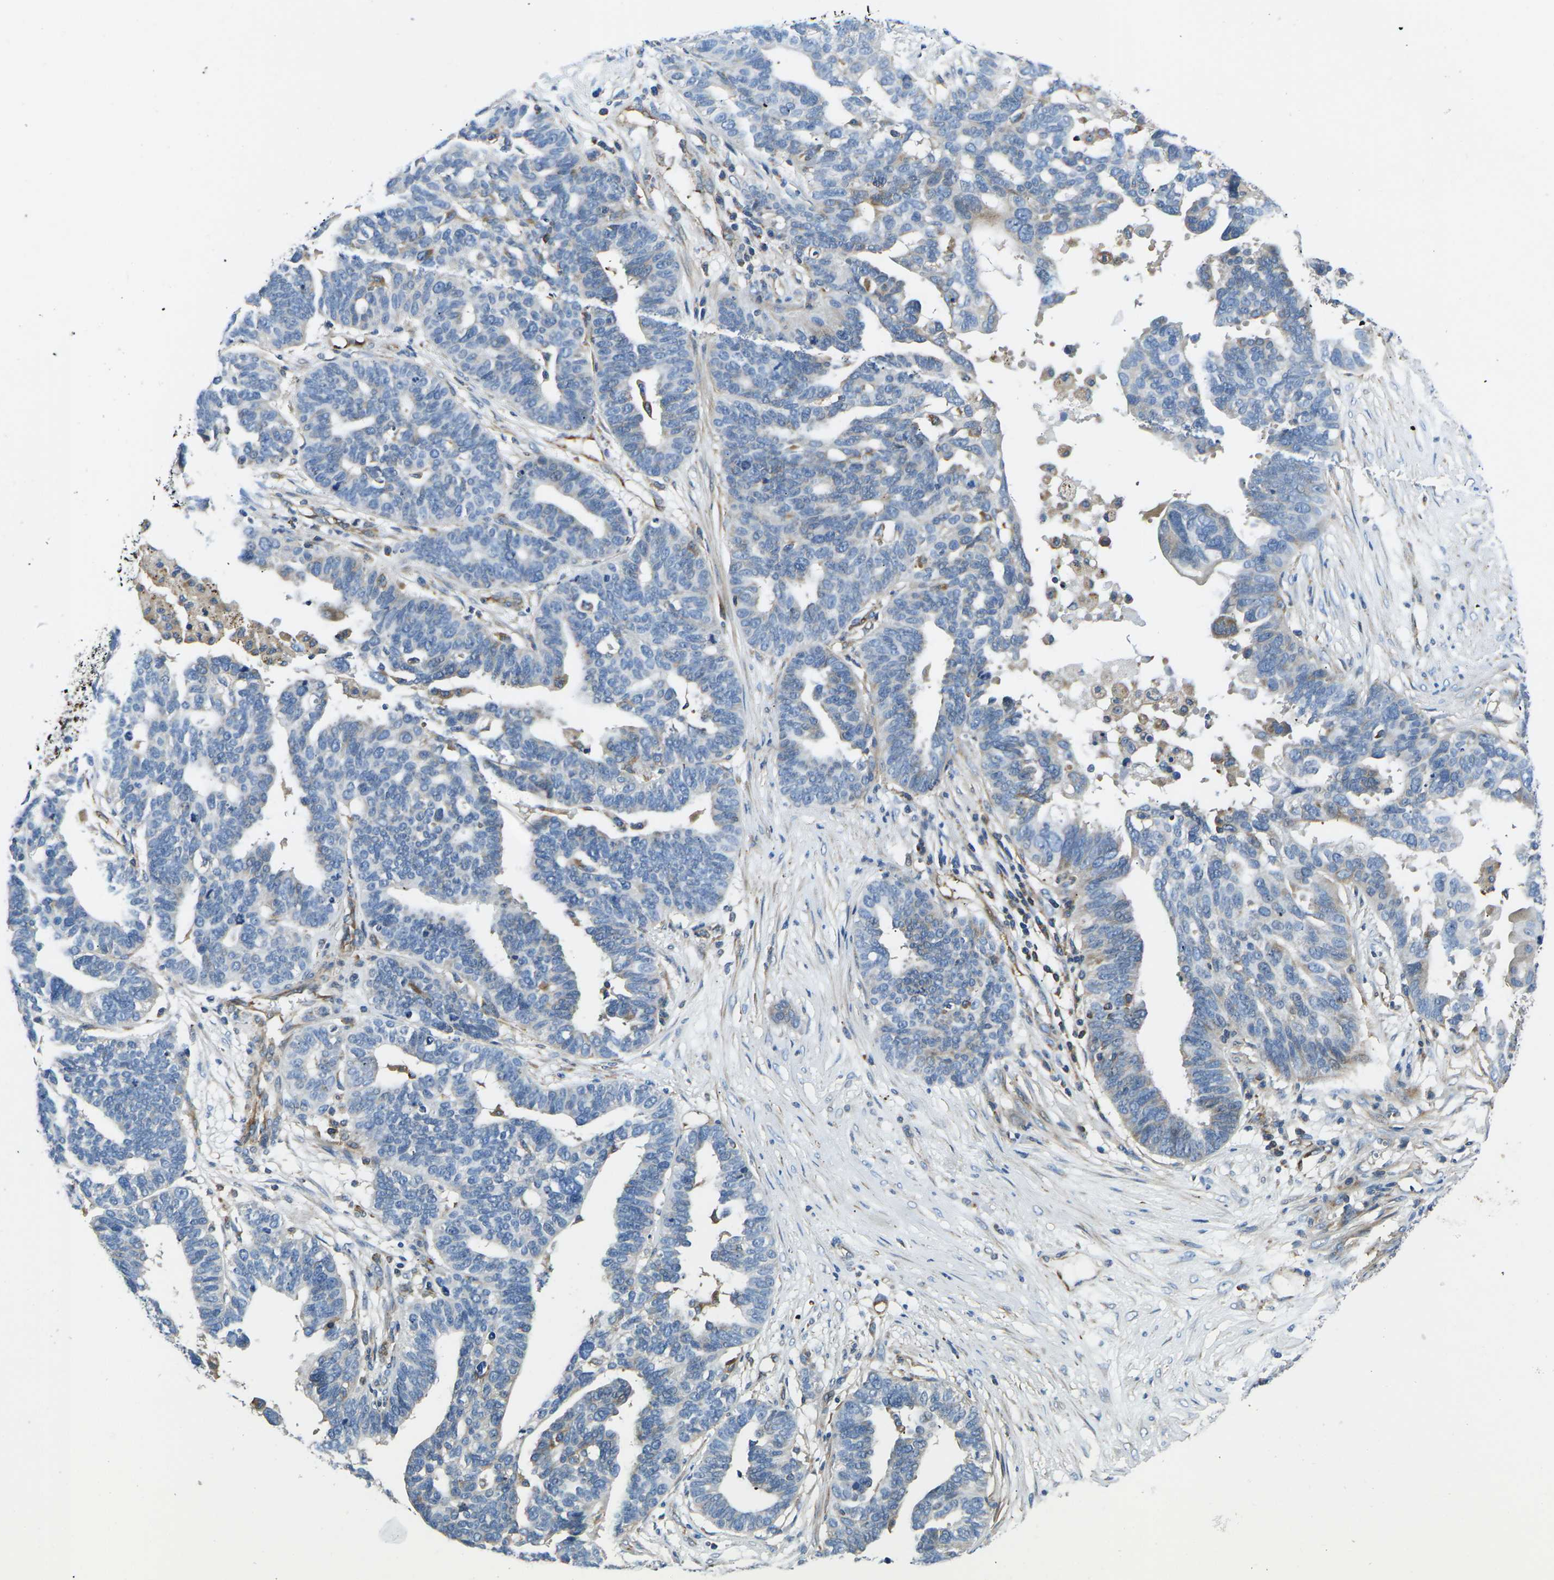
{"staining": {"intensity": "negative", "quantity": "none", "location": "none"}, "tissue": "ovarian cancer", "cell_type": "Tumor cells", "image_type": "cancer", "snomed": [{"axis": "morphology", "description": "Cystadenocarcinoma, serous, NOS"}, {"axis": "topography", "description": "Ovary"}], "caption": "Tumor cells are negative for protein expression in human serous cystadenocarcinoma (ovarian).", "gene": "KCNJ15", "patient": {"sex": "female", "age": 59}}